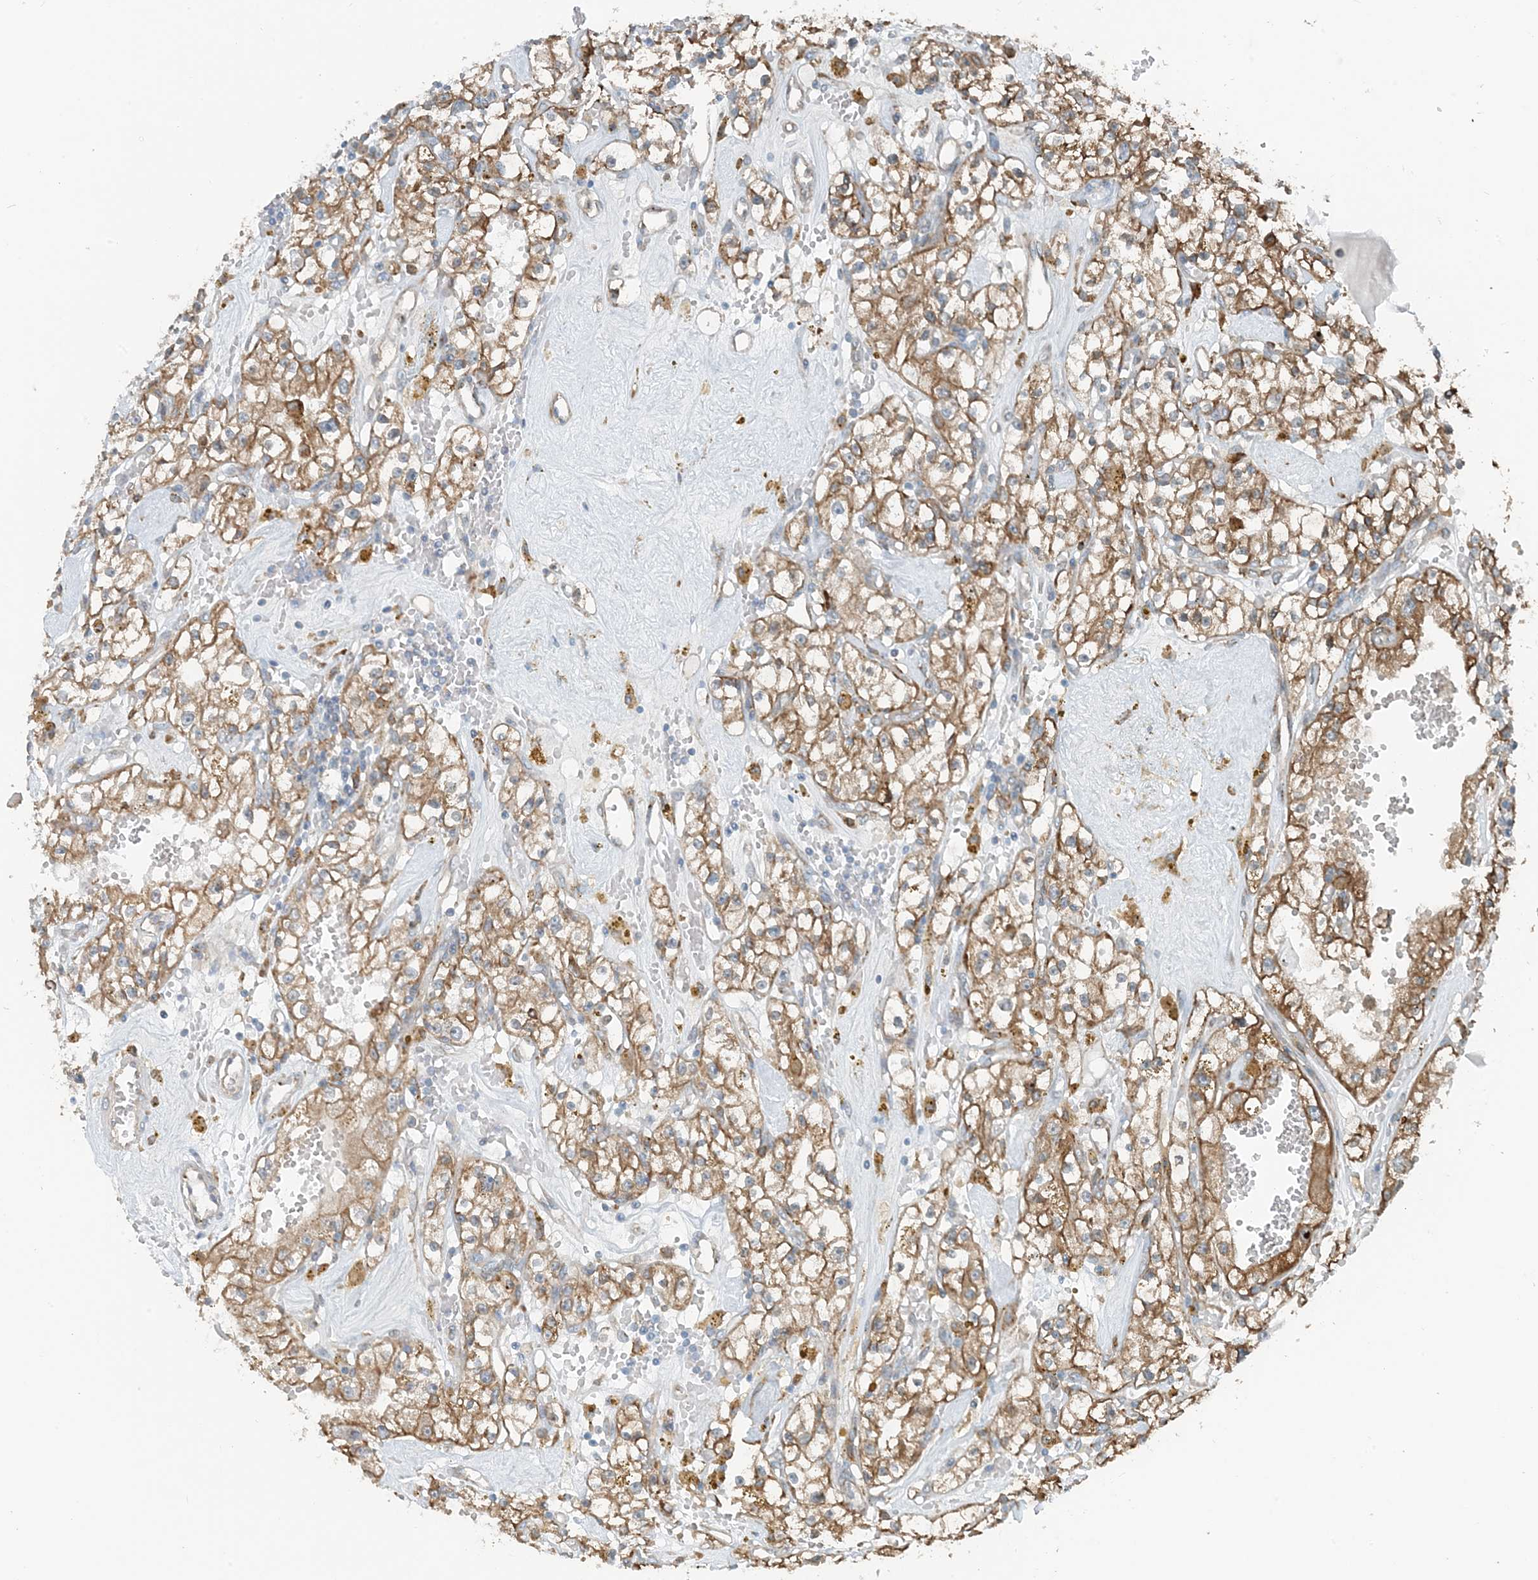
{"staining": {"intensity": "moderate", "quantity": ">75%", "location": "cytoplasmic/membranous"}, "tissue": "renal cancer", "cell_type": "Tumor cells", "image_type": "cancer", "snomed": [{"axis": "morphology", "description": "Adenocarcinoma, NOS"}, {"axis": "topography", "description": "Kidney"}], "caption": "This histopathology image displays IHC staining of human adenocarcinoma (renal), with medium moderate cytoplasmic/membranous expression in approximately >75% of tumor cells.", "gene": "CERKL", "patient": {"sex": "male", "age": 56}}